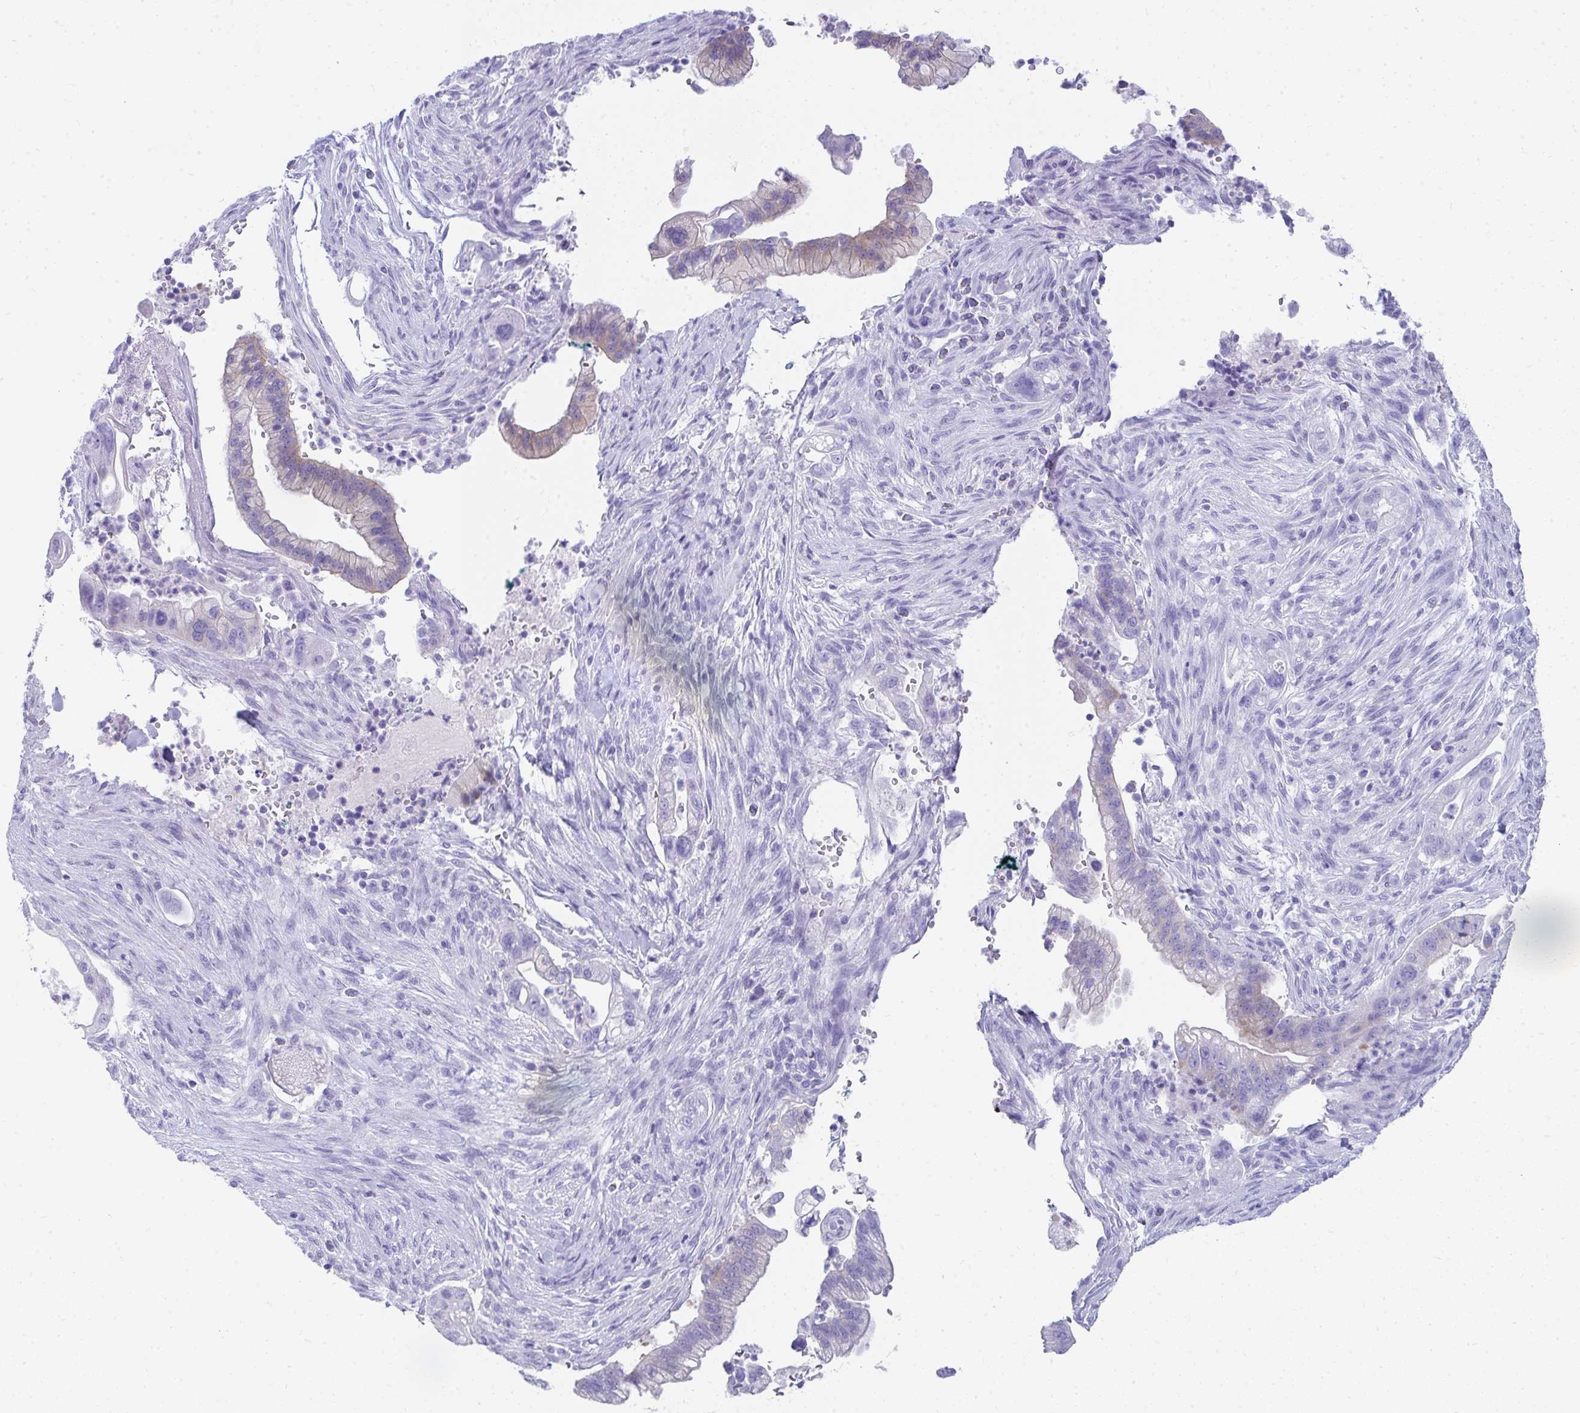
{"staining": {"intensity": "weak", "quantity": "<25%", "location": "cytoplasmic/membranous"}, "tissue": "pancreatic cancer", "cell_type": "Tumor cells", "image_type": "cancer", "snomed": [{"axis": "morphology", "description": "Adenocarcinoma, NOS"}, {"axis": "topography", "description": "Pancreas"}], "caption": "Immunohistochemical staining of human pancreatic cancer (adenocarcinoma) displays no significant staining in tumor cells. (DAB immunohistochemistry with hematoxylin counter stain).", "gene": "SEC14L3", "patient": {"sex": "male", "age": 44}}